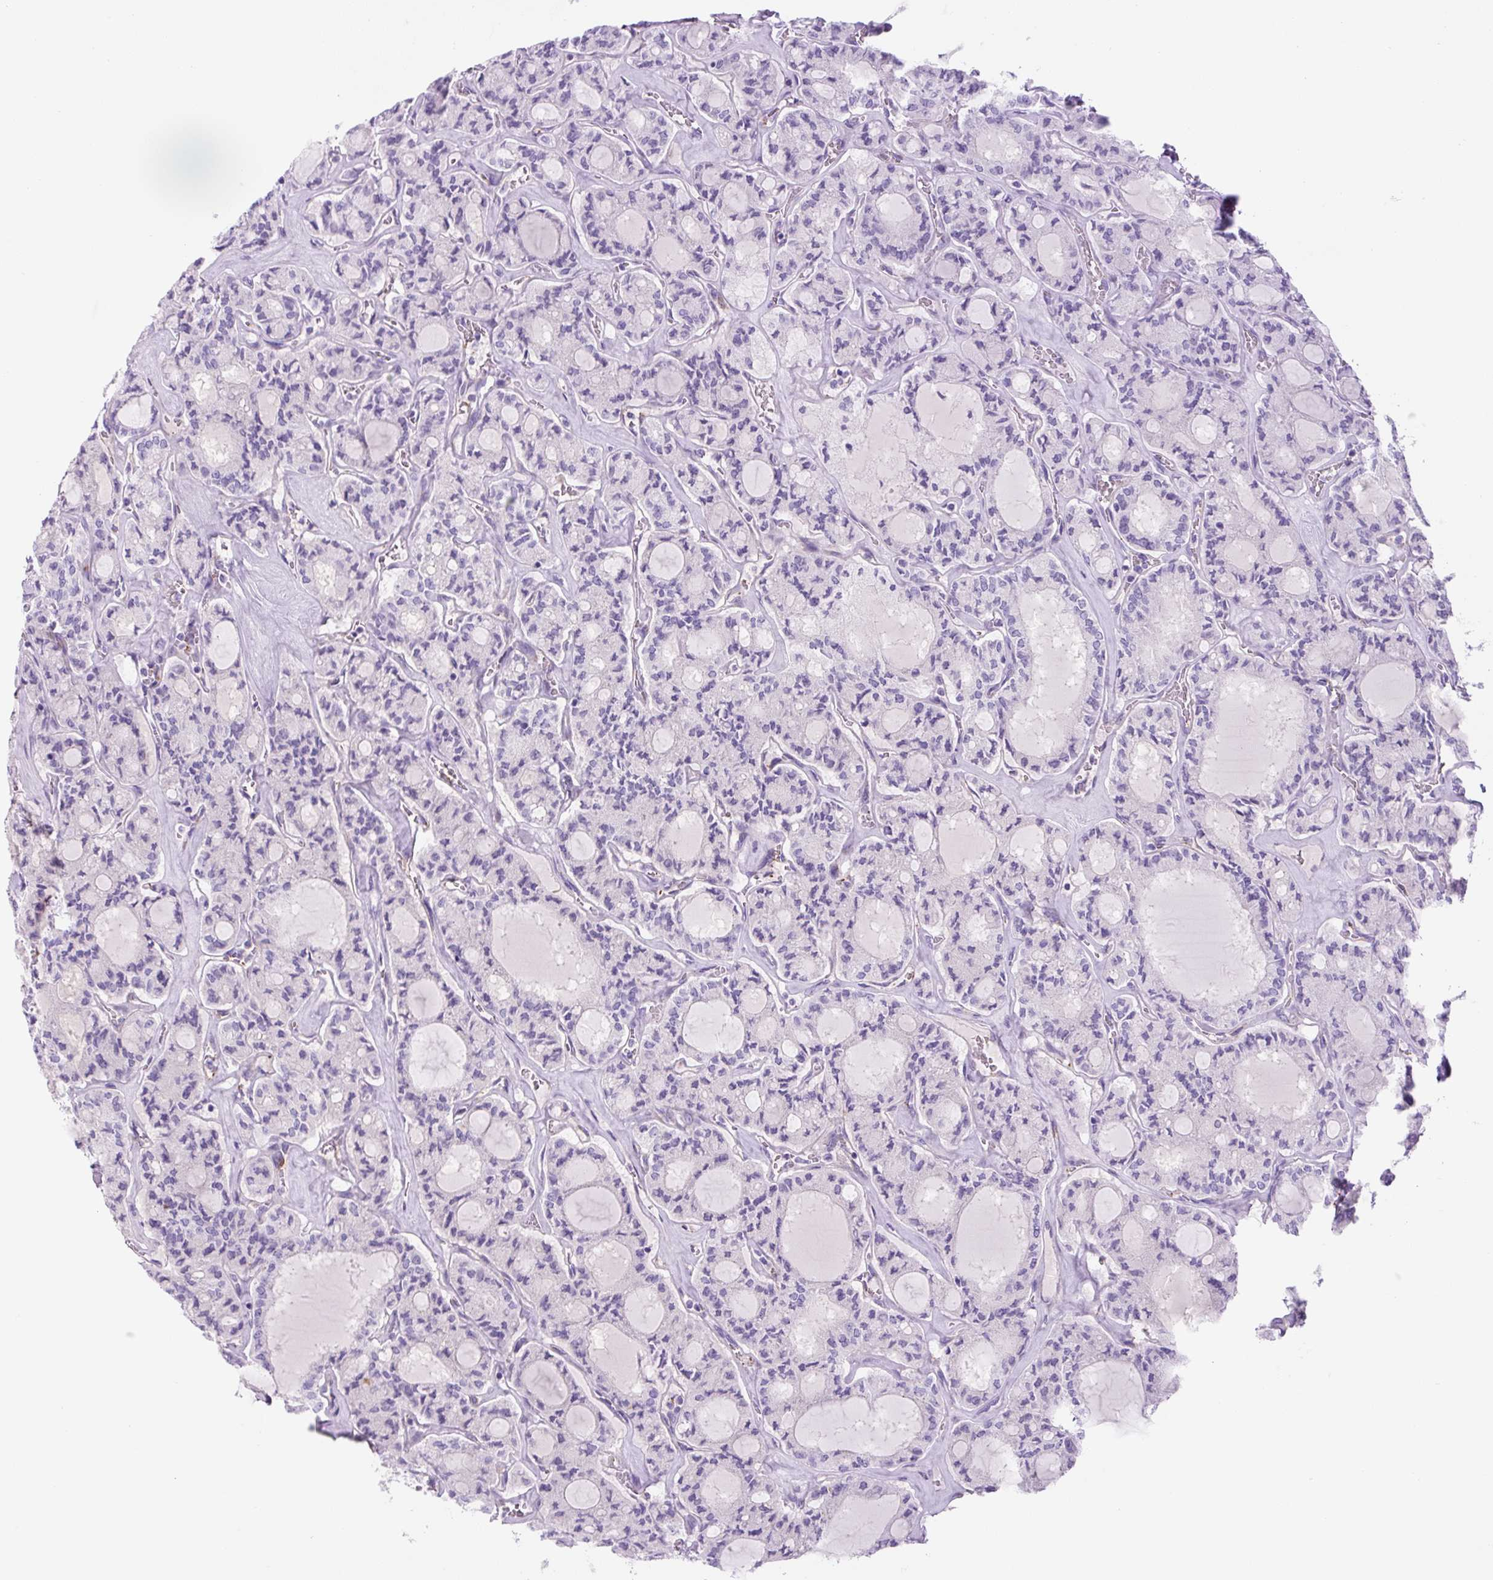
{"staining": {"intensity": "negative", "quantity": "none", "location": "none"}, "tissue": "thyroid cancer", "cell_type": "Tumor cells", "image_type": "cancer", "snomed": [{"axis": "morphology", "description": "Papillary adenocarcinoma, NOS"}, {"axis": "topography", "description": "Thyroid gland"}], "caption": "This is an immunohistochemistry micrograph of human thyroid cancer. There is no expression in tumor cells.", "gene": "RSPO4", "patient": {"sex": "male", "age": 87}}